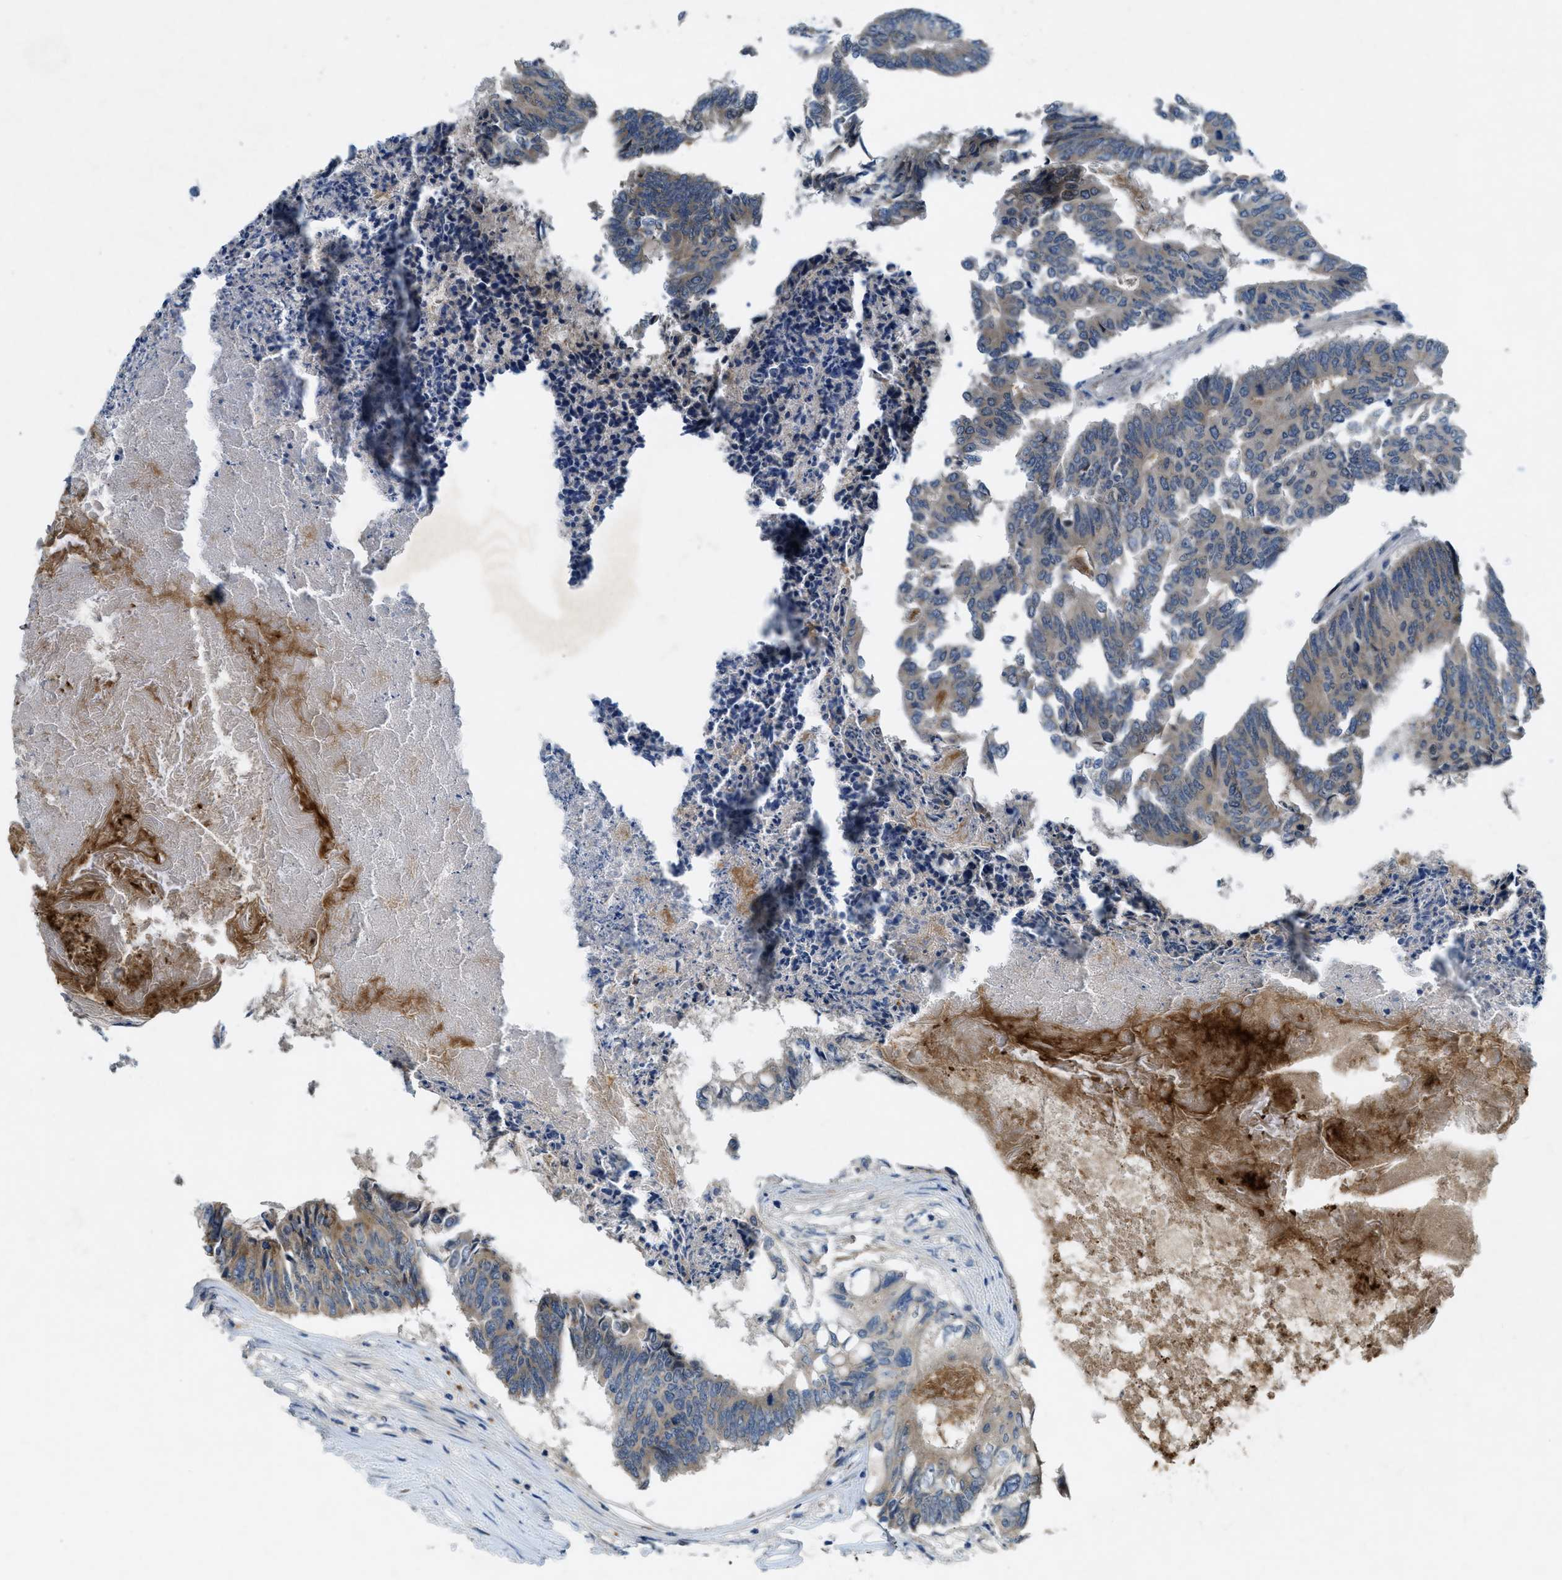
{"staining": {"intensity": "weak", "quantity": "25%-75%", "location": "cytoplasmic/membranous"}, "tissue": "colorectal cancer", "cell_type": "Tumor cells", "image_type": "cancer", "snomed": [{"axis": "morphology", "description": "Adenocarcinoma, NOS"}, {"axis": "topography", "description": "Rectum"}], "caption": "A high-resolution histopathology image shows immunohistochemistry staining of colorectal adenocarcinoma, which reveals weak cytoplasmic/membranous positivity in approximately 25%-75% of tumor cells. The staining is performed using DAB brown chromogen to label protein expression. The nuclei are counter-stained blue using hematoxylin.", "gene": "SNX14", "patient": {"sex": "male", "age": 63}}